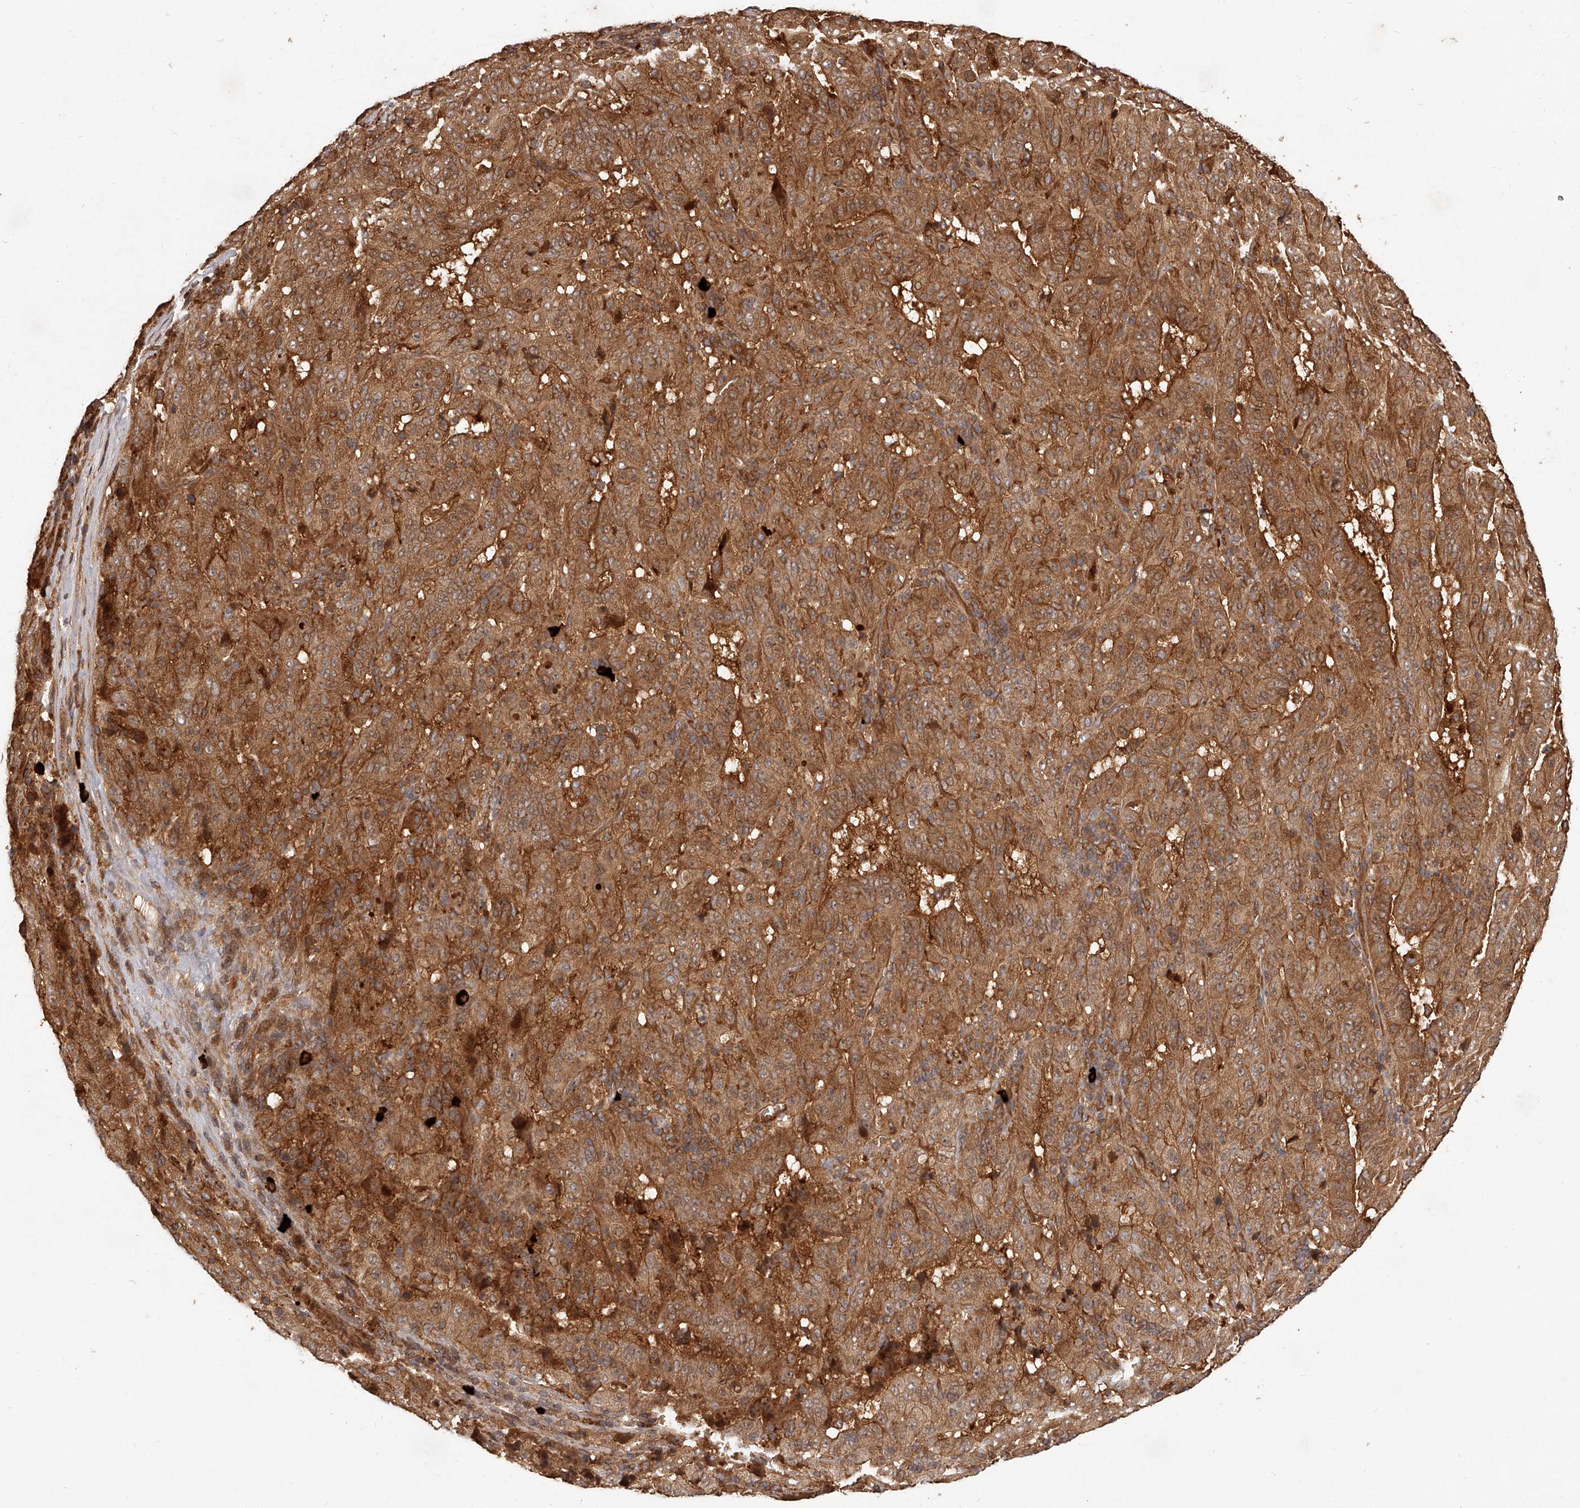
{"staining": {"intensity": "moderate", "quantity": ">75%", "location": "cytoplasmic/membranous"}, "tissue": "pancreatic cancer", "cell_type": "Tumor cells", "image_type": "cancer", "snomed": [{"axis": "morphology", "description": "Adenocarcinoma, NOS"}, {"axis": "topography", "description": "Pancreas"}], "caption": "The image reveals staining of pancreatic cancer (adenocarcinoma), revealing moderate cytoplasmic/membranous protein staining (brown color) within tumor cells.", "gene": "CRYZL1", "patient": {"sex": "male", "age": 63}}